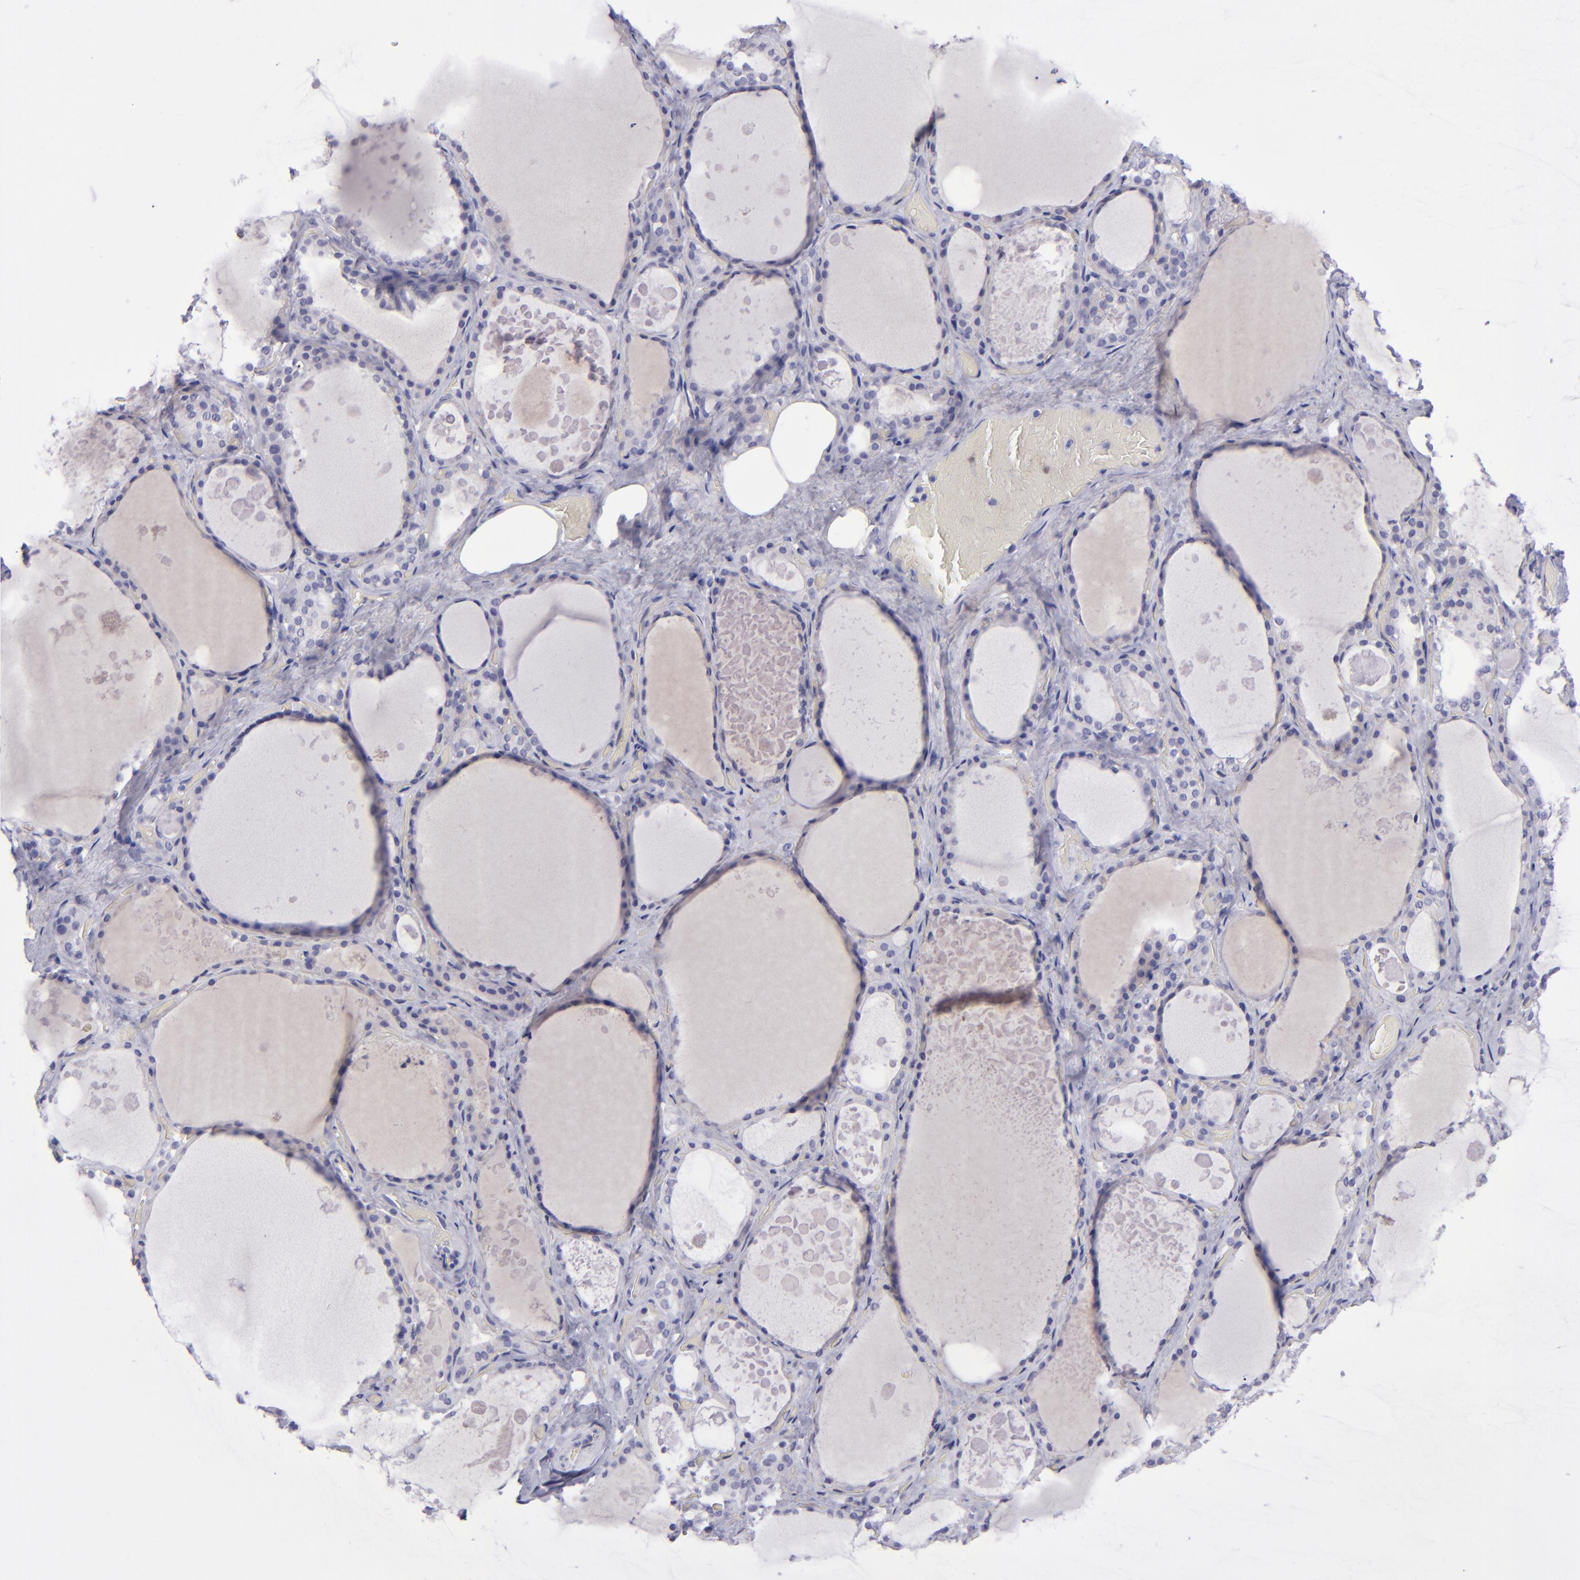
{"staining": {"intensity": "negative", "quantity": "none", "location": "none"}, "tissue": "thyroid gland", "cell_type": "Glandular cells", "image_type": "normal", "snomed": [{"axis": "morphology", "description": "Normal tissue, NOS"}, {"axis": "topography", "description": "Thyroid gland"}], "caption": "Glandular cells are negative for protein expression in benign human thyroid gland. (DAB immunohistochemistry (IHC) visualized using brightfield microscopy, high magnification).", "gene": "POU2F2", "patient": {"sex": "male", "age": 61}}